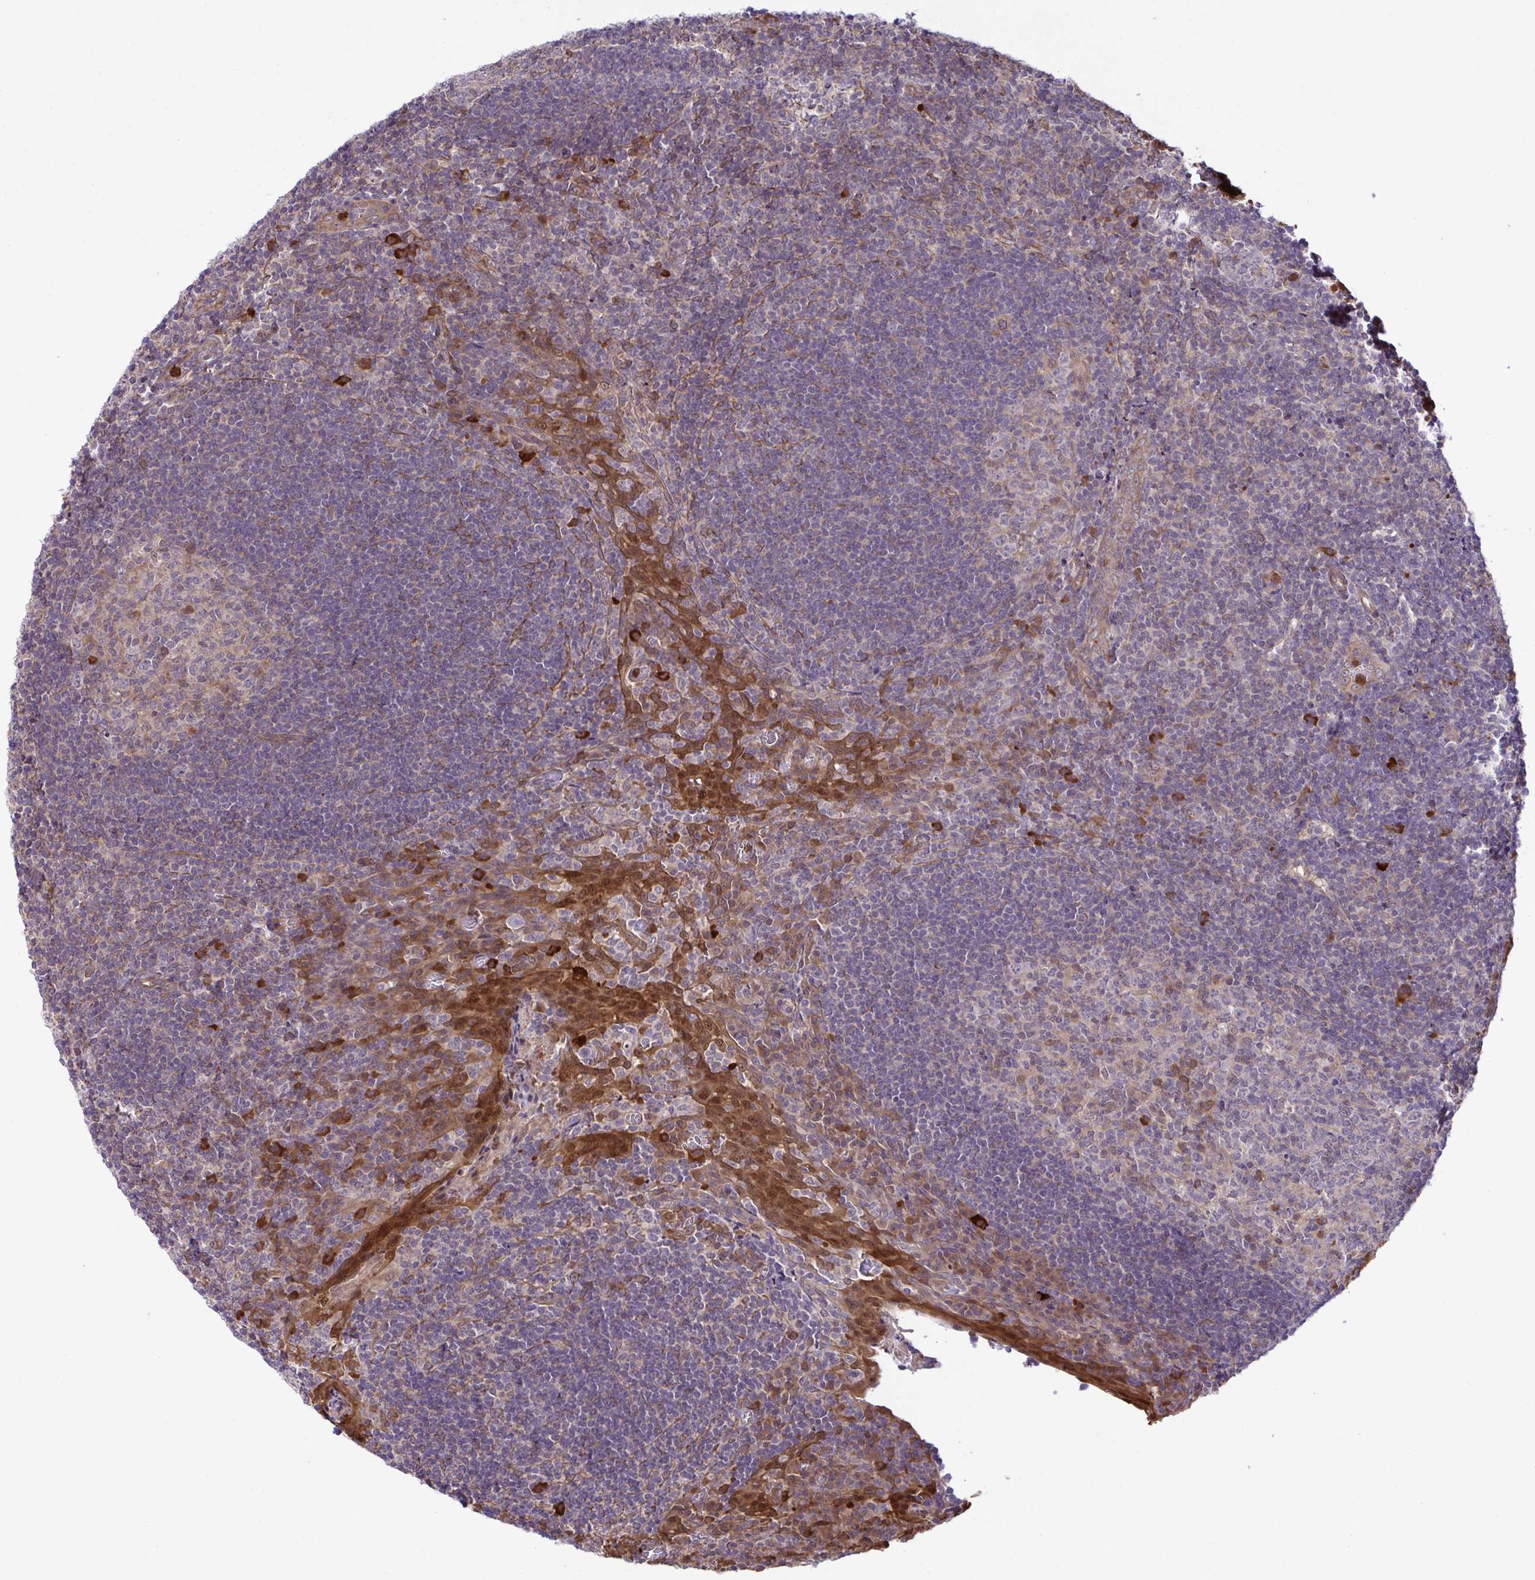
{"staining": {"intensity": "strong", "quantity": "<25%", "location": "cytoplasmic/membranous"}, "tissue": "tonsil", "cell_type": "Germinal center cells", "image_type": "normal", "snomed": [{"axis": "morphology", "description": "Normal tissue, NOS"}, {"axis": "topography", "description": "Tonsil"}], "caption": "Tonsil stained with DAB (3,3'-diaminobenzidine) IHC exhibits medium levels of strong cytoplasmic/membranous expression in about <25% of germinal center cells. Using DAB (brown) and hematoxylin (blue) stains, captured at high magnification using brightfield microscopy.", "gene": "CMPK1", "patient": {"sex": "male", "age": 17}}